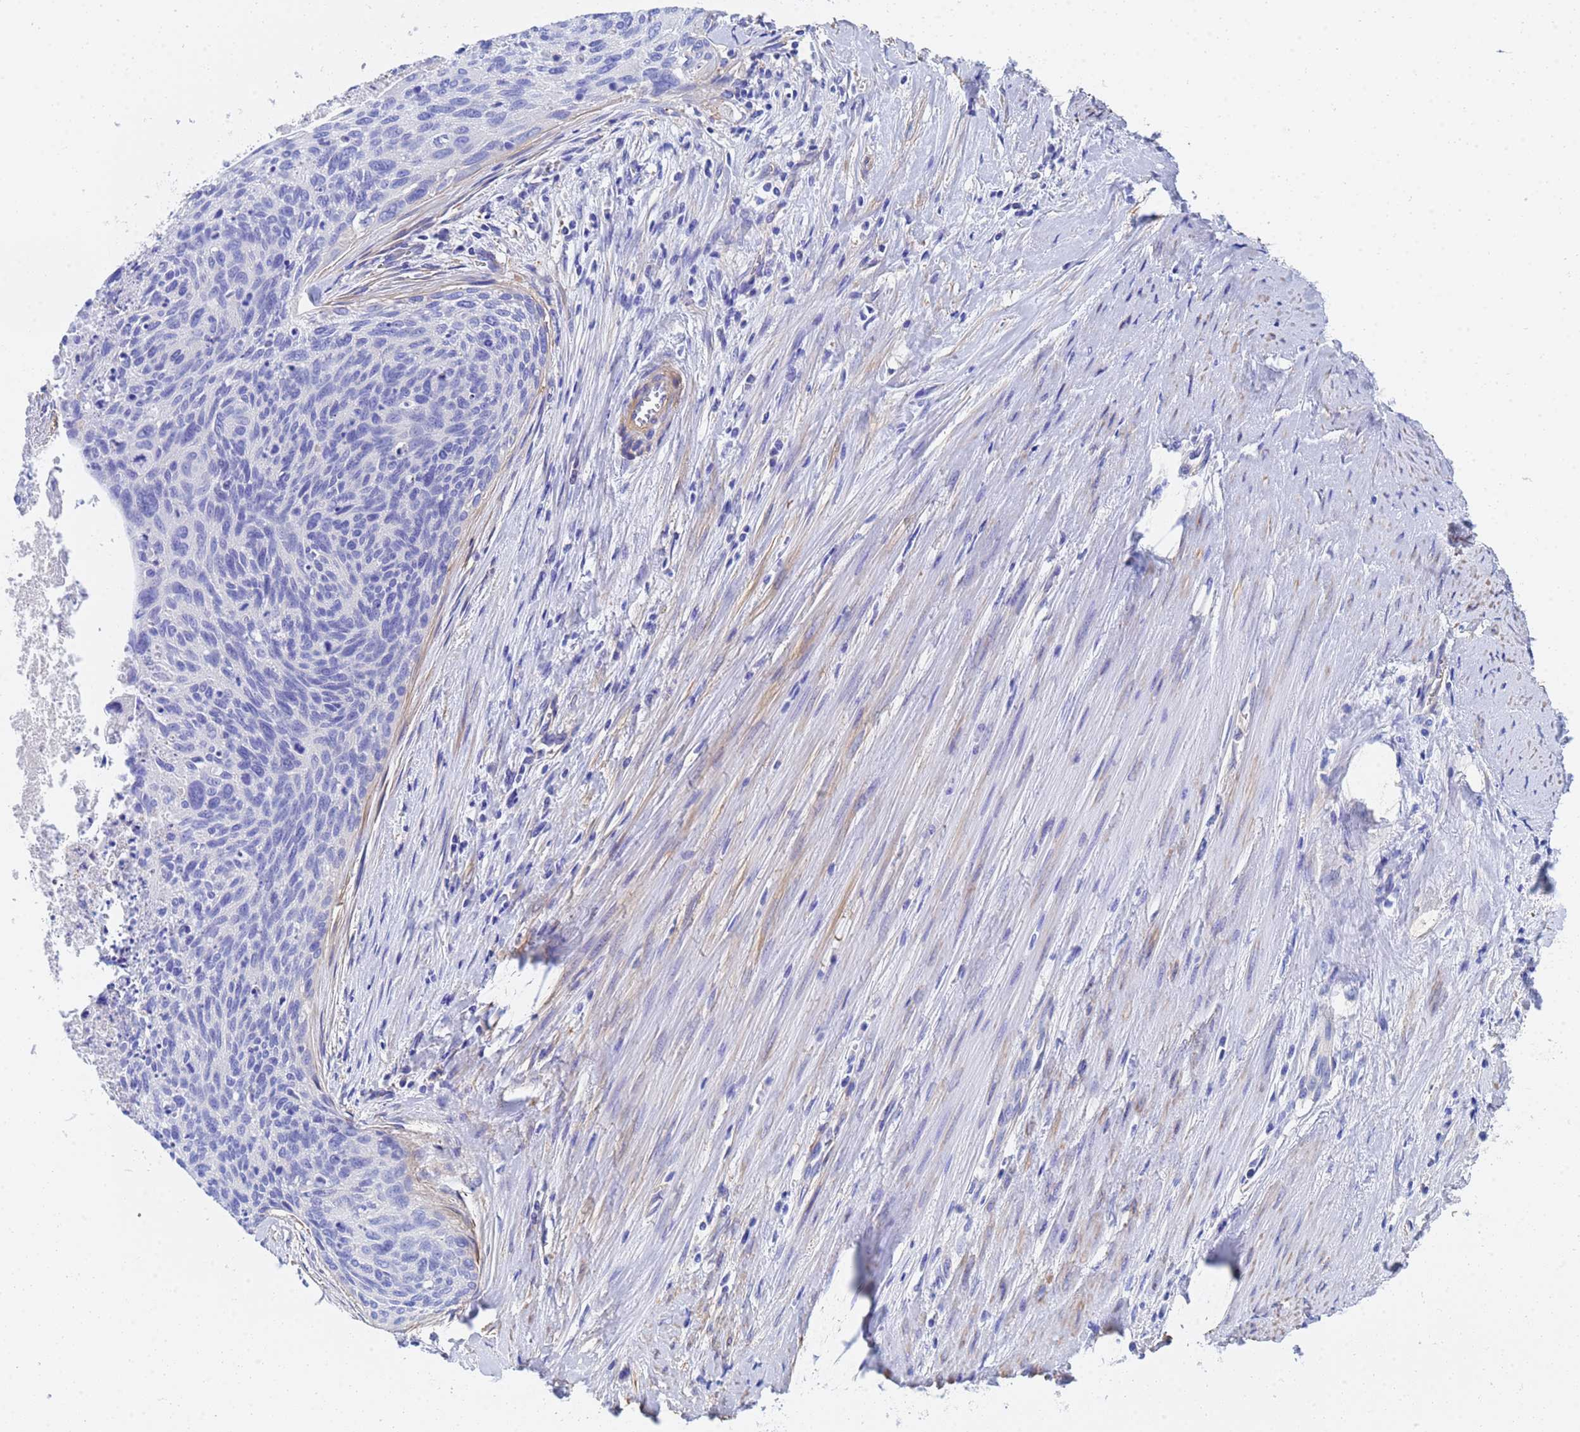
{"staining": {"intensity": "negative", "quantity": "none", "location": "none"}, "tissue": "cervical cancer", "cell_type": "Tumor cells", "image_type": "cancer", "snomed": [{"axis": "morphology", "description": "Squamous cell carcinoma, NOS"}, {"axis": "topography", "description": "Cervix"}], "caption": "Tumor cells are negative for brown protein staining in cervical cancer (squamous cell carcinoma).", "gene": "CST4", "patient": {"sex": "female", "age": 55}}